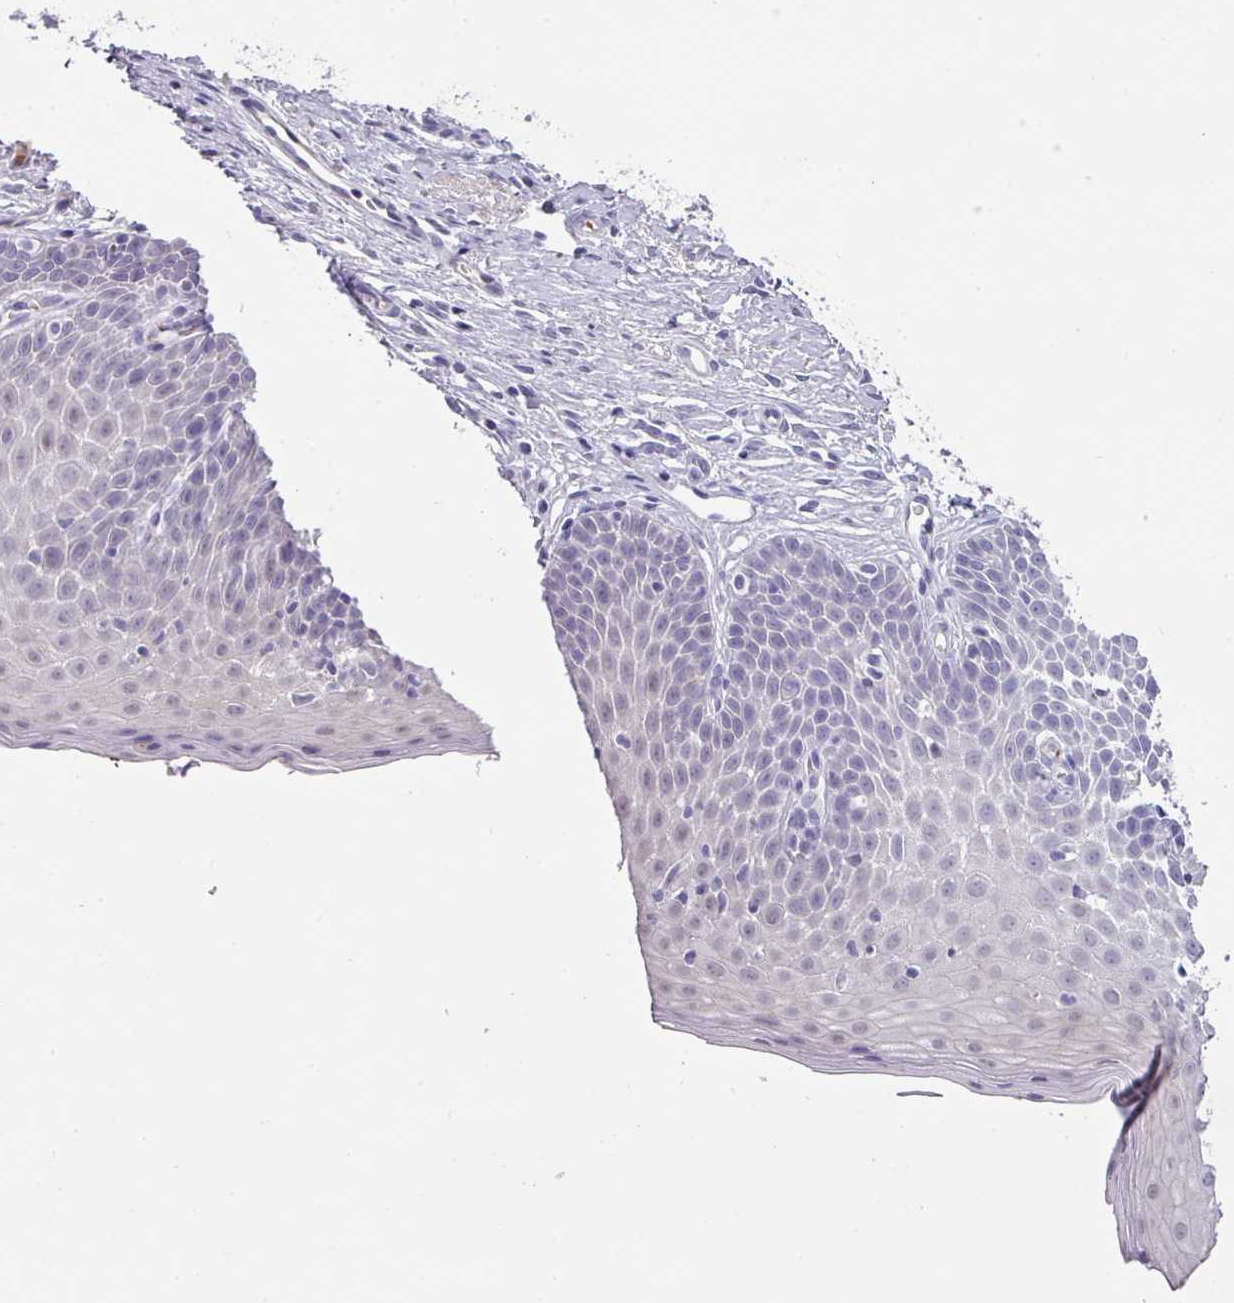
{"staining": {"intensity": "weak", "quantity": "<25%", "location": "cytoplasmic/membranous"}, "tissue": "cervix", "cell_type": "Glandular cells", "image_type": "normal", "snomed": [{"axis": "morphology", "description": "Normal tissue, NOS"}, {"axis": "topography", "description": "Cervix"}], "caption": "Micrograph shows no significant protein staining in glandular cells of normal cervix.", "gene": "FGF17", "patient": {"sex": "female", "age": 36}}